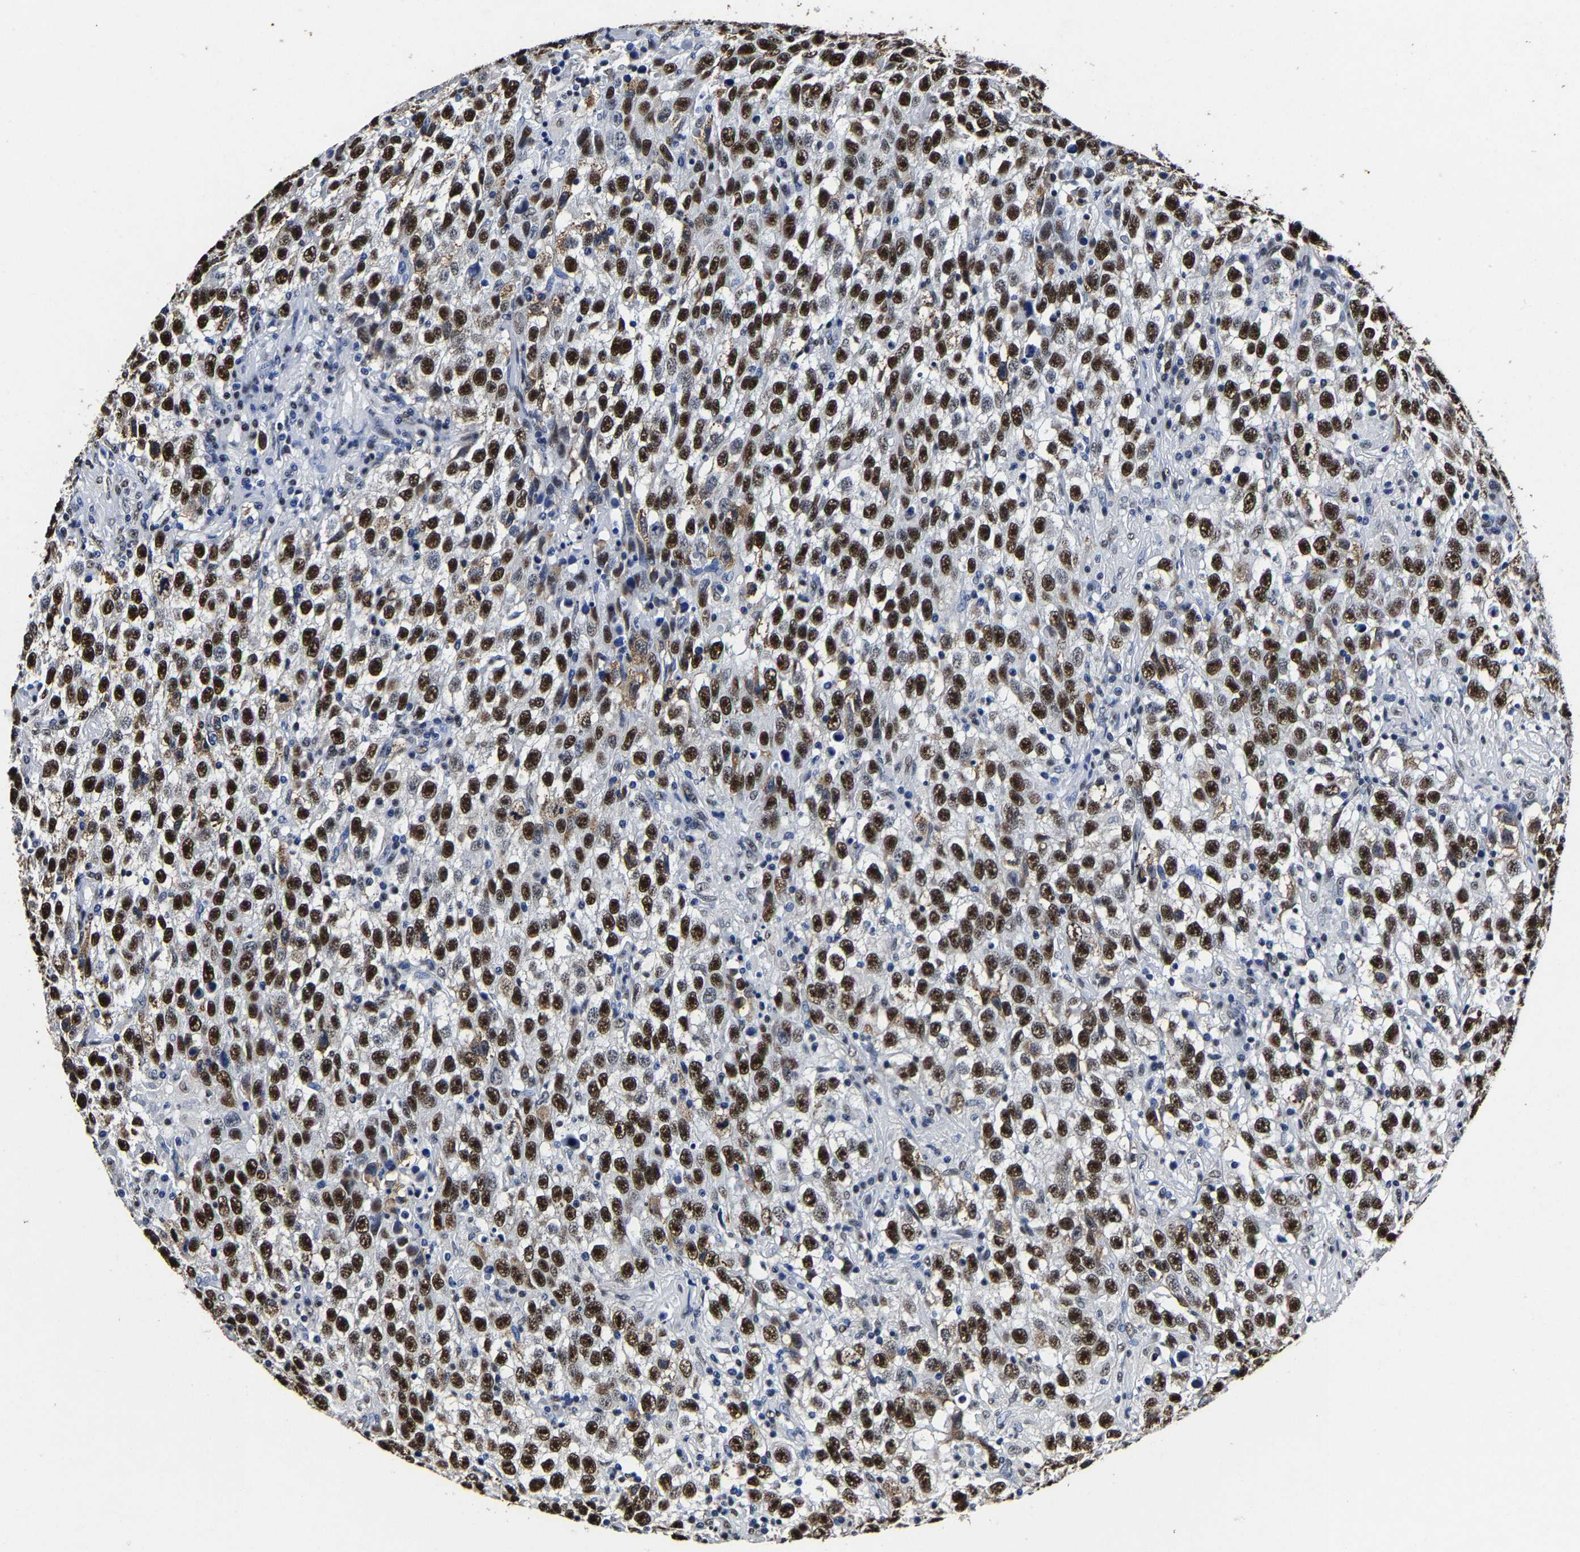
{"staining": {"intensity": "strong", "quantity": ">75%", "location": "nuclear"}, "tissue": "testis cancer", "cell_type": "Tumor cells", "image_type": "cancer", "snomed": [{"axis": "morphology", "description": "Seminoma, NOS"}, {"axis": "topography", "description": "Testis"}], "caption": "A brown stain shows strong nuclear positivity of a protein in seminoma (testis) tumor cells.", "gene": "RBM45", "patient": {"sex": "male", "age": 41}}